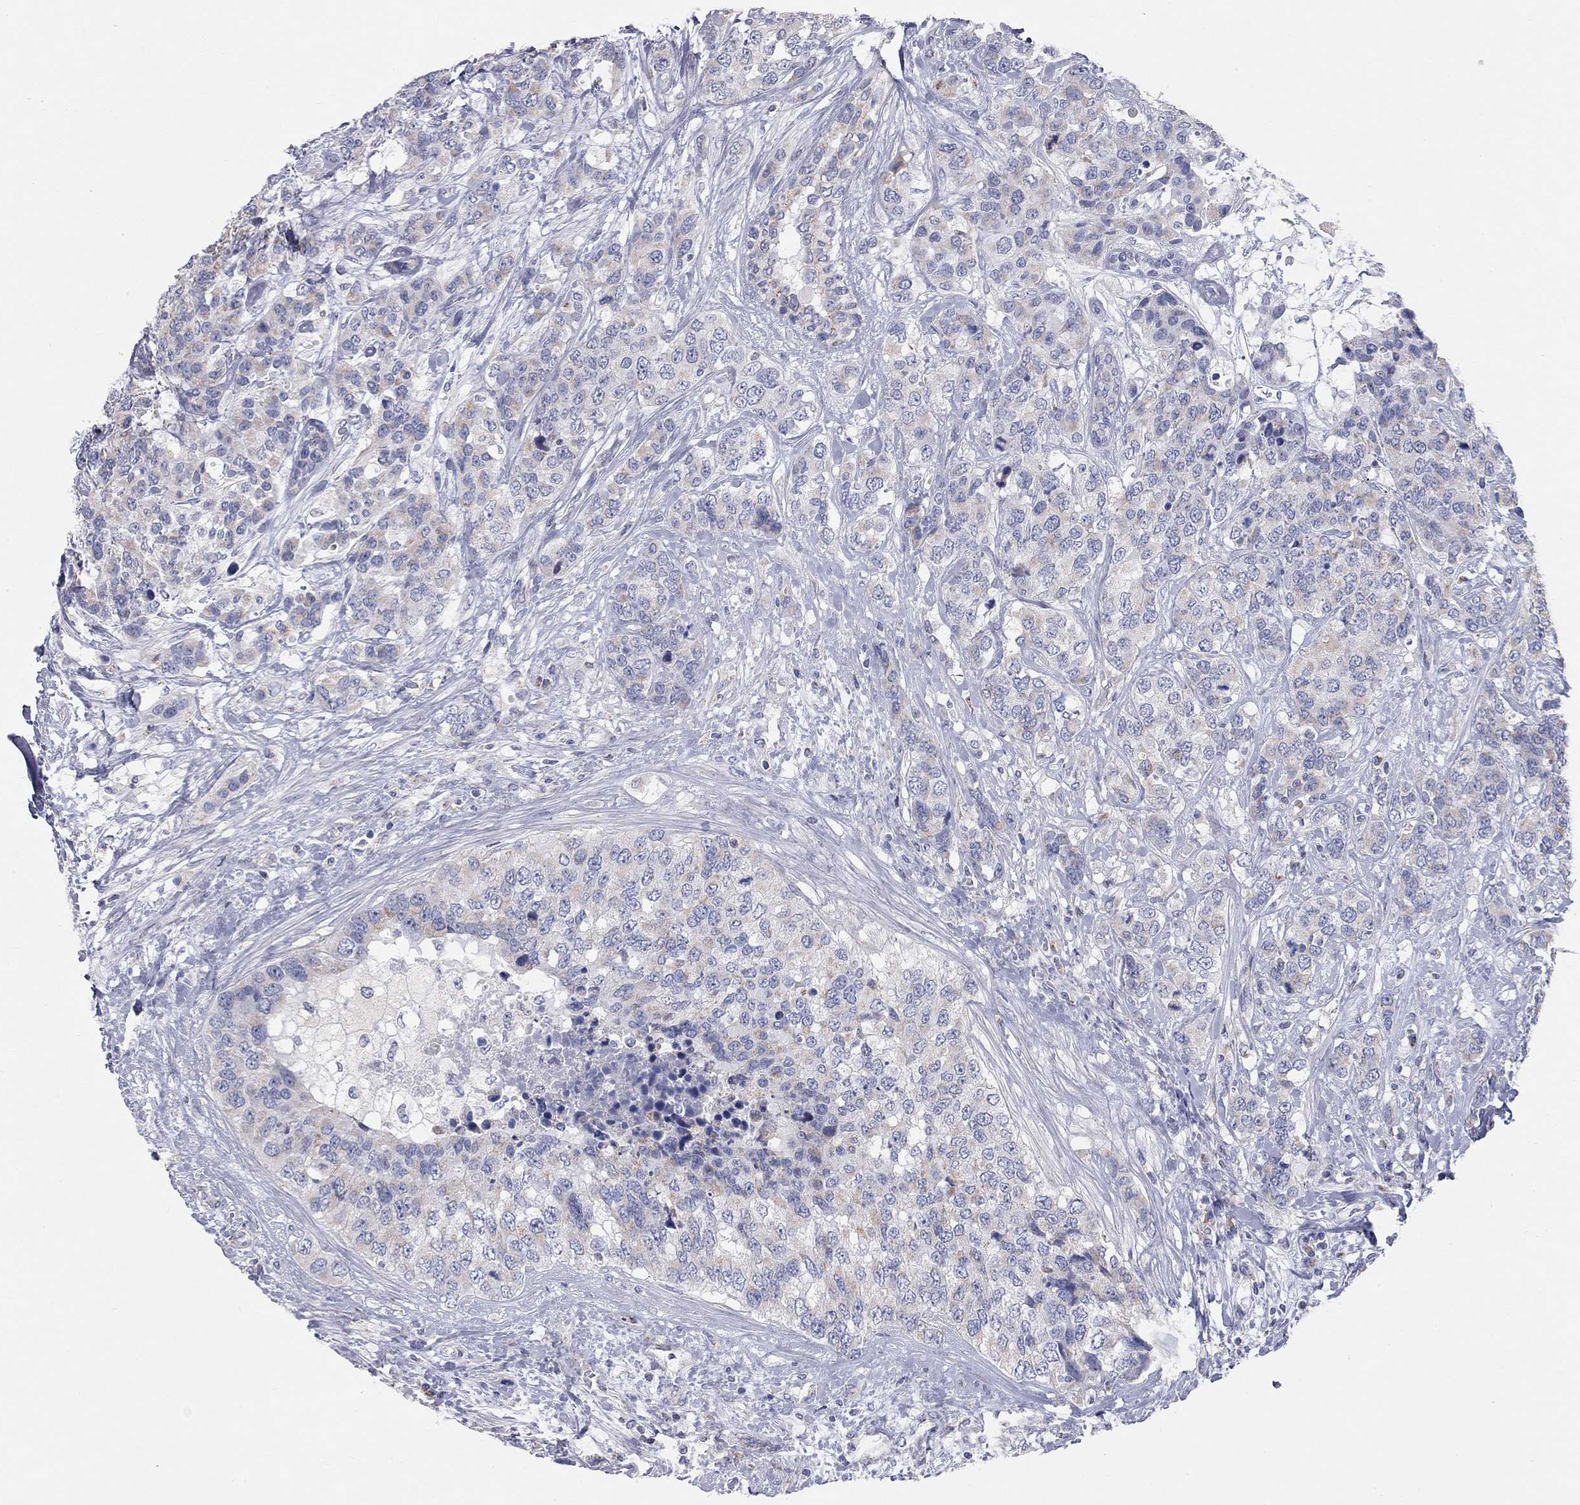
{"staining": {"intensity": "weak", "quantity": "<25%", "location": "cytoplasmic/membranous"}, "tissue": "breast cancer", "cell_type": "Tumor cells", "image_type": "cancer", "snomed": [{"axis": "morphology", "description": "Lobular carcinoma"}, {"axis": "topography", "description": "Breast"}], "caption": "Immunohistochemical staining of human breast cancer reveals no significant staining in tumor cells.", "gene": "CFAP161", "patient": {"sex": "female", "age": 59}}